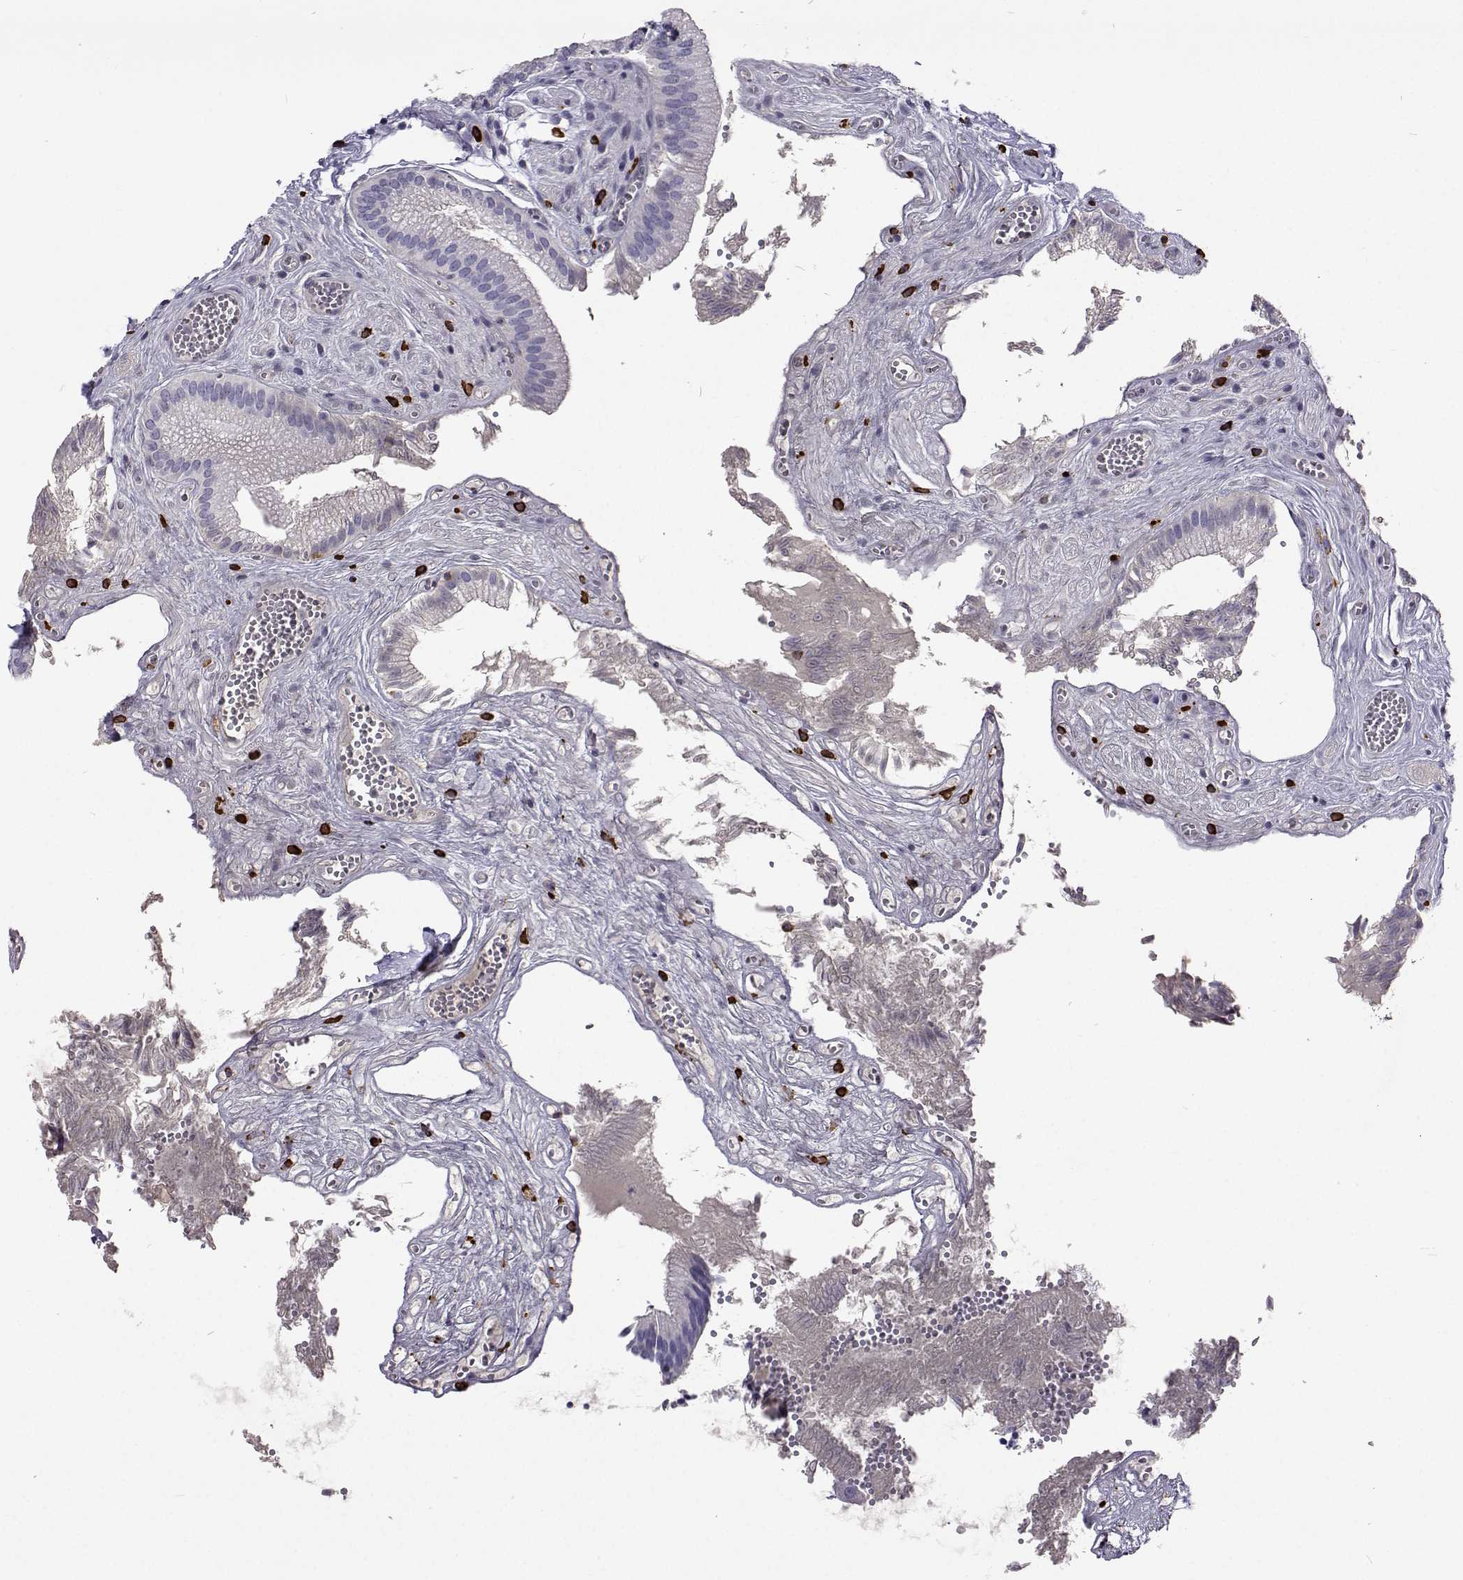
{"staining": {"intensity": "negative", "quantity": "none", "location": "none"}, "tissue": "gallbladder", "cell_type": "Glandular cells", "image_type": "normal", "snomed": [{"axis": "morphology", "description": "Normal tissue, NOS"}, {"axis": "topography", "description": "Gallbladder"}, {"axis": "topography", "description": "Peripheral nerve tissue"}], "caption": "Immunohistochemistry photomicrograph of unremarkable gallbladder: gallbladder stained with DAB demonstrates no significant protein expression in glandular cells.", "gene": "CFAP44", "patient": {"sex": "male", "age": 17}}